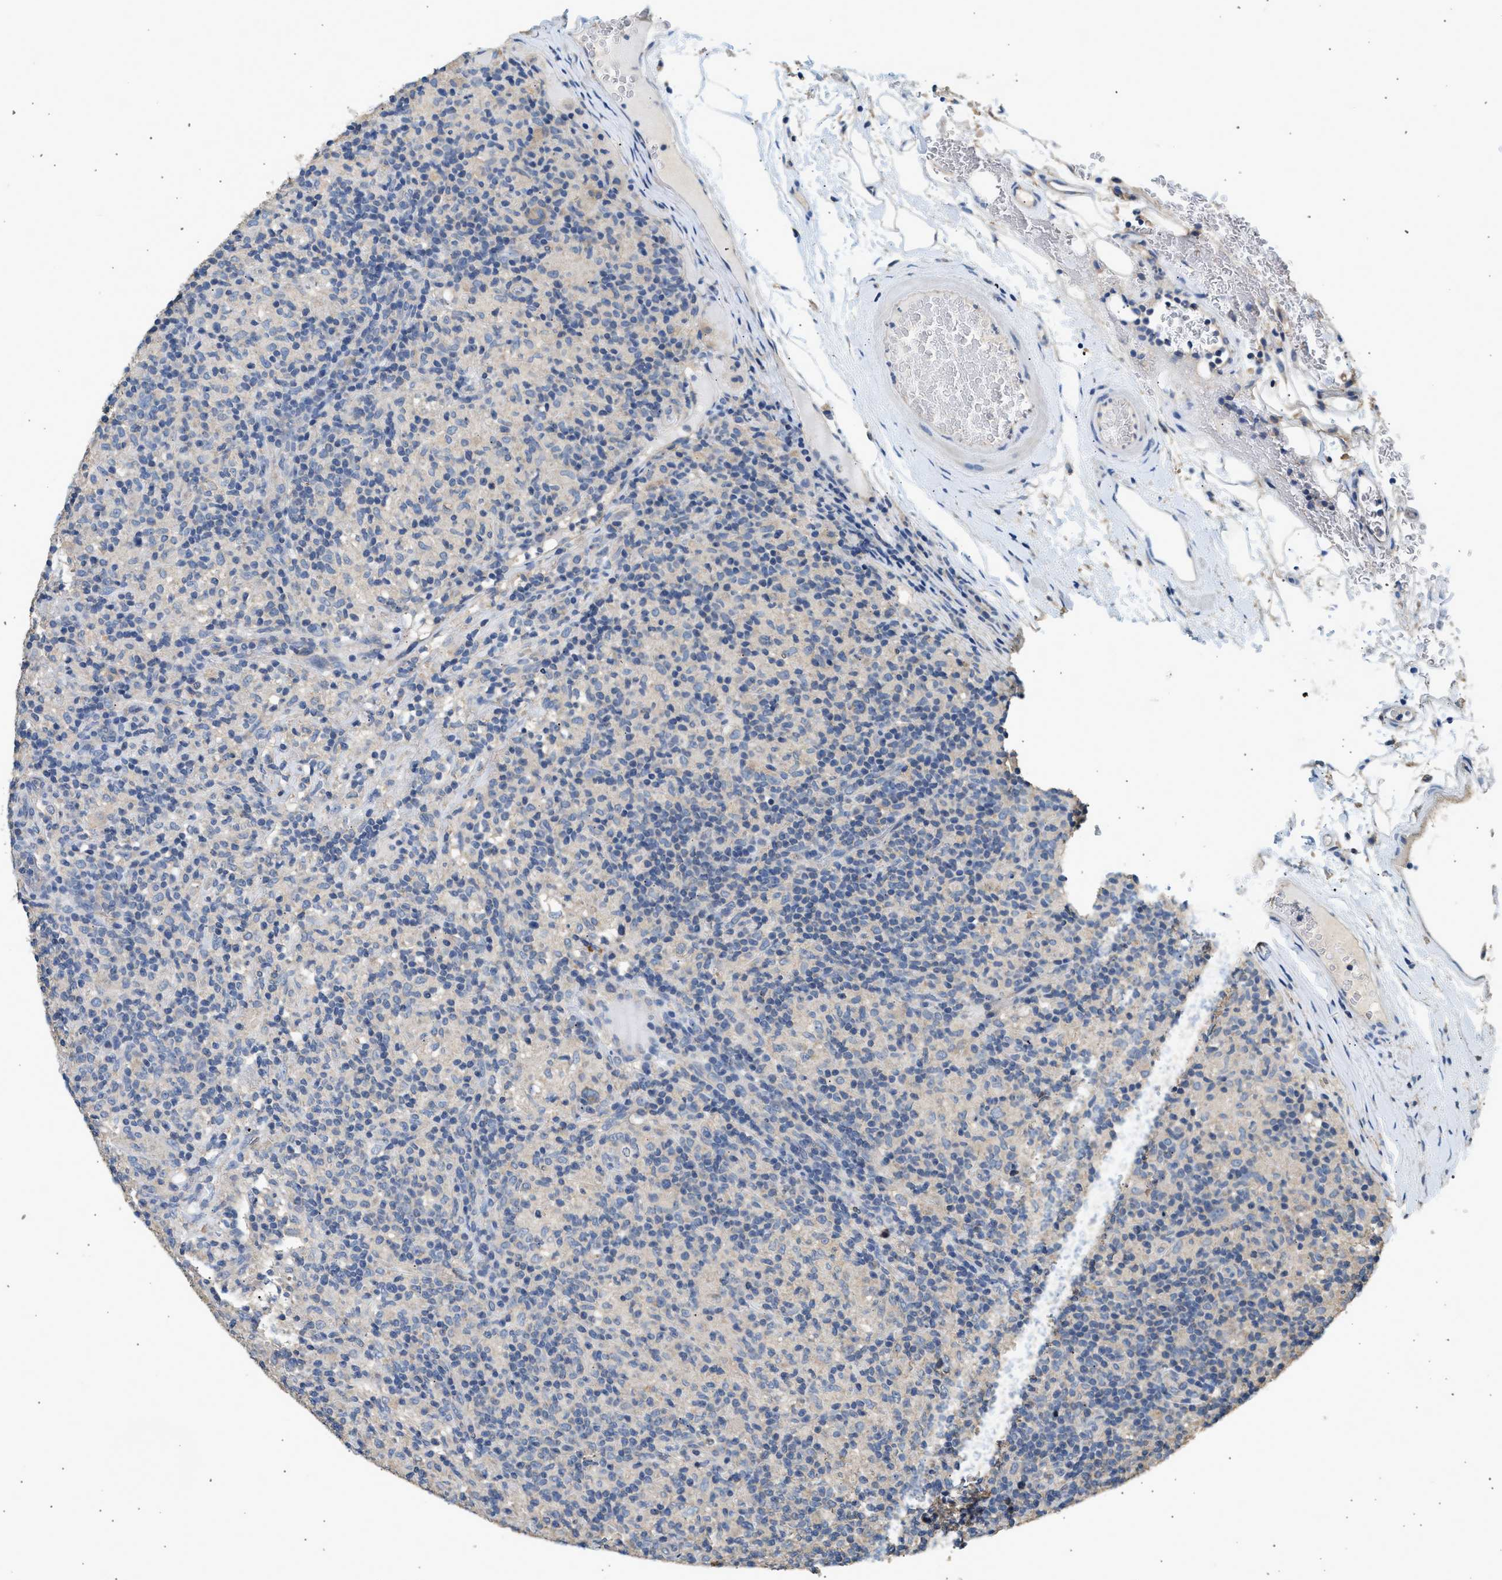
{"staining": {"intensity": "negative", "quantity": "none", "location": "none"}, "tissue": "lymphoma", "cell_type": "Tumor cells", "image_type": "cancer", "snomed": [{"axis": "morphology", "description": "Hodgkin's disease, NOS"}, {"axis": "topography", "description": "Lymph node"}], "caption": "Lymphoma was stained to show a protein in brown. There is no significant positivity in tumor cells.", "gene": "WDR31", "patient": {"sex": "male", "age": 70}}